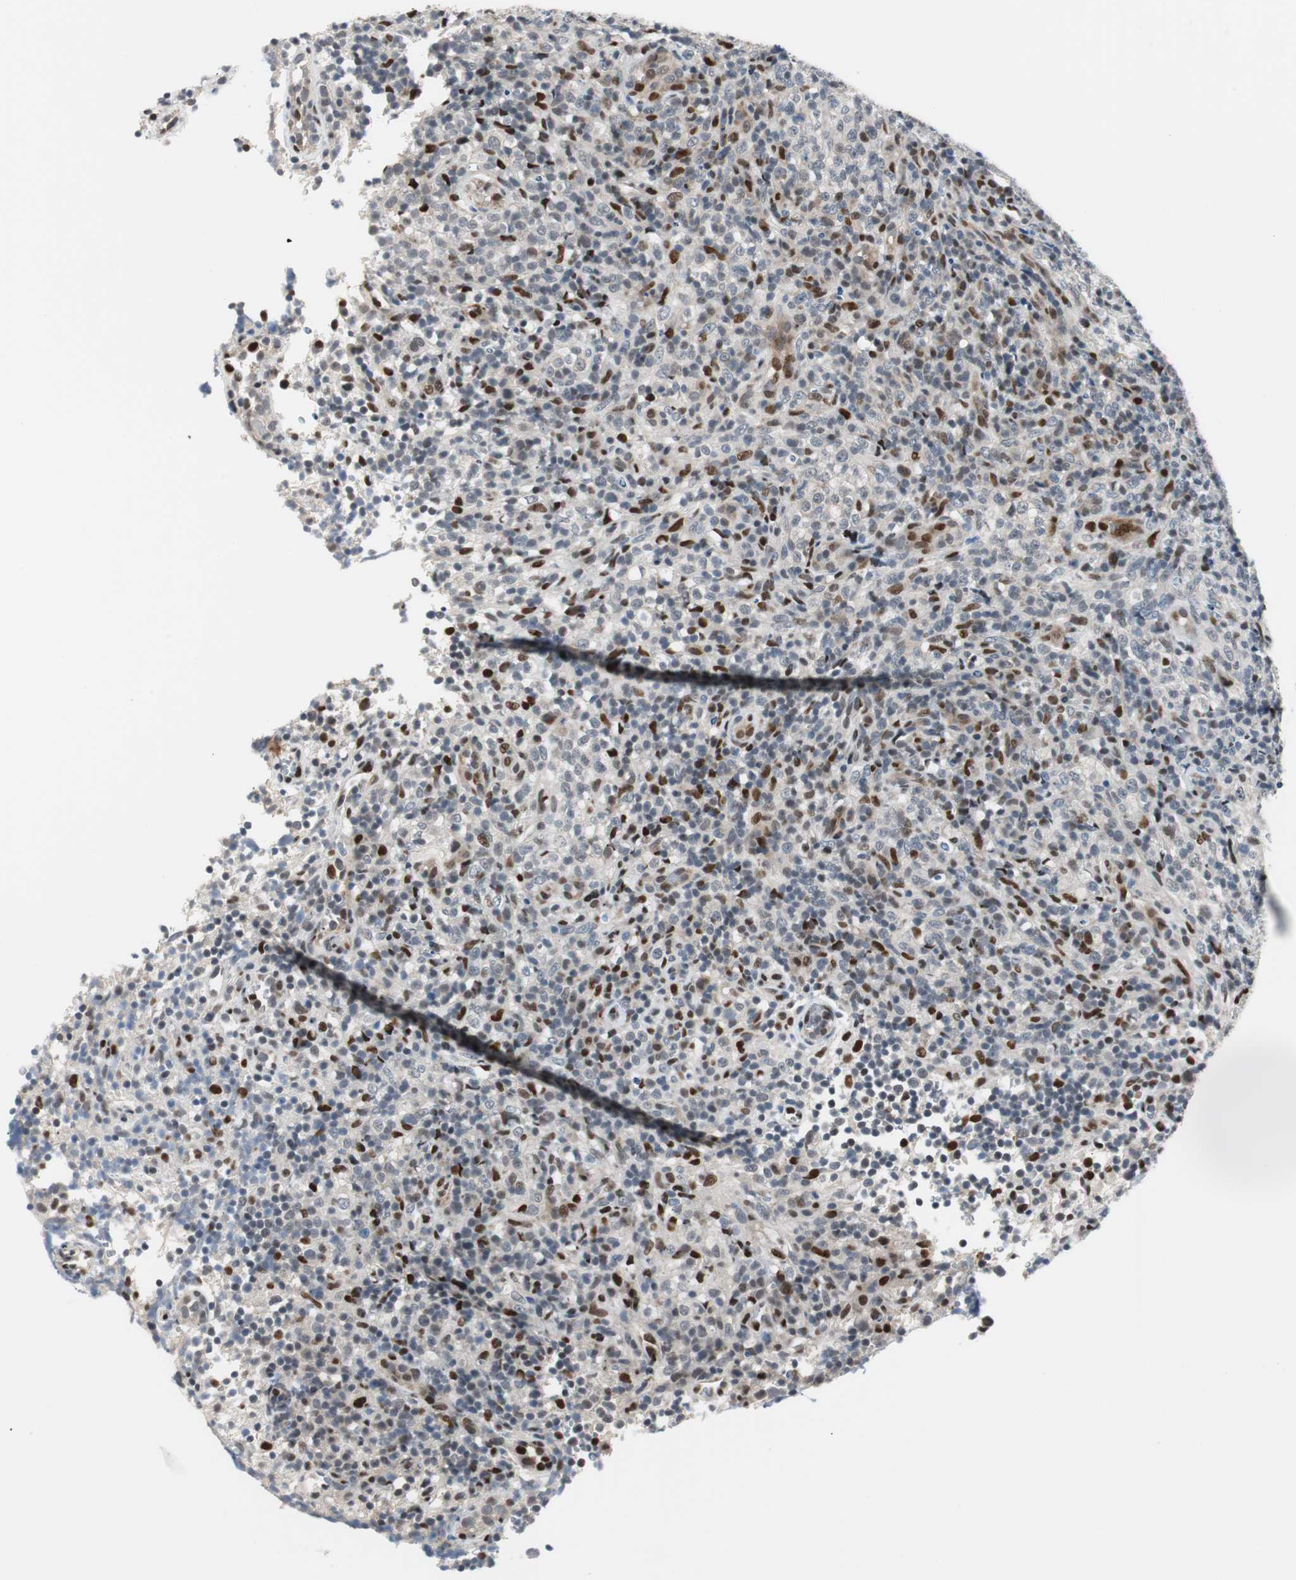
{"staining": {"intensity": "strong", "quantity": "25%-75%", "location": "nuclear"}, "tissue": "lymphoma", "cell_type": "Tumor cells", "image_type": "cancer", "snomed": [{"axis": "morphology", "description": "Malignant lymphoma, non-Hodgkin's type, High grade"}, {"axis": "topography", "description": "Lymph node"}], "caption": "Protein staining shows strong nuclear expression in approximately 25%-75% of tumor cells in lymphoma. (DAB = brown stain, brightfield microscopy at high magnification).", "gene": "RAD1", "patient": {"sex": "female", "age": 76}}